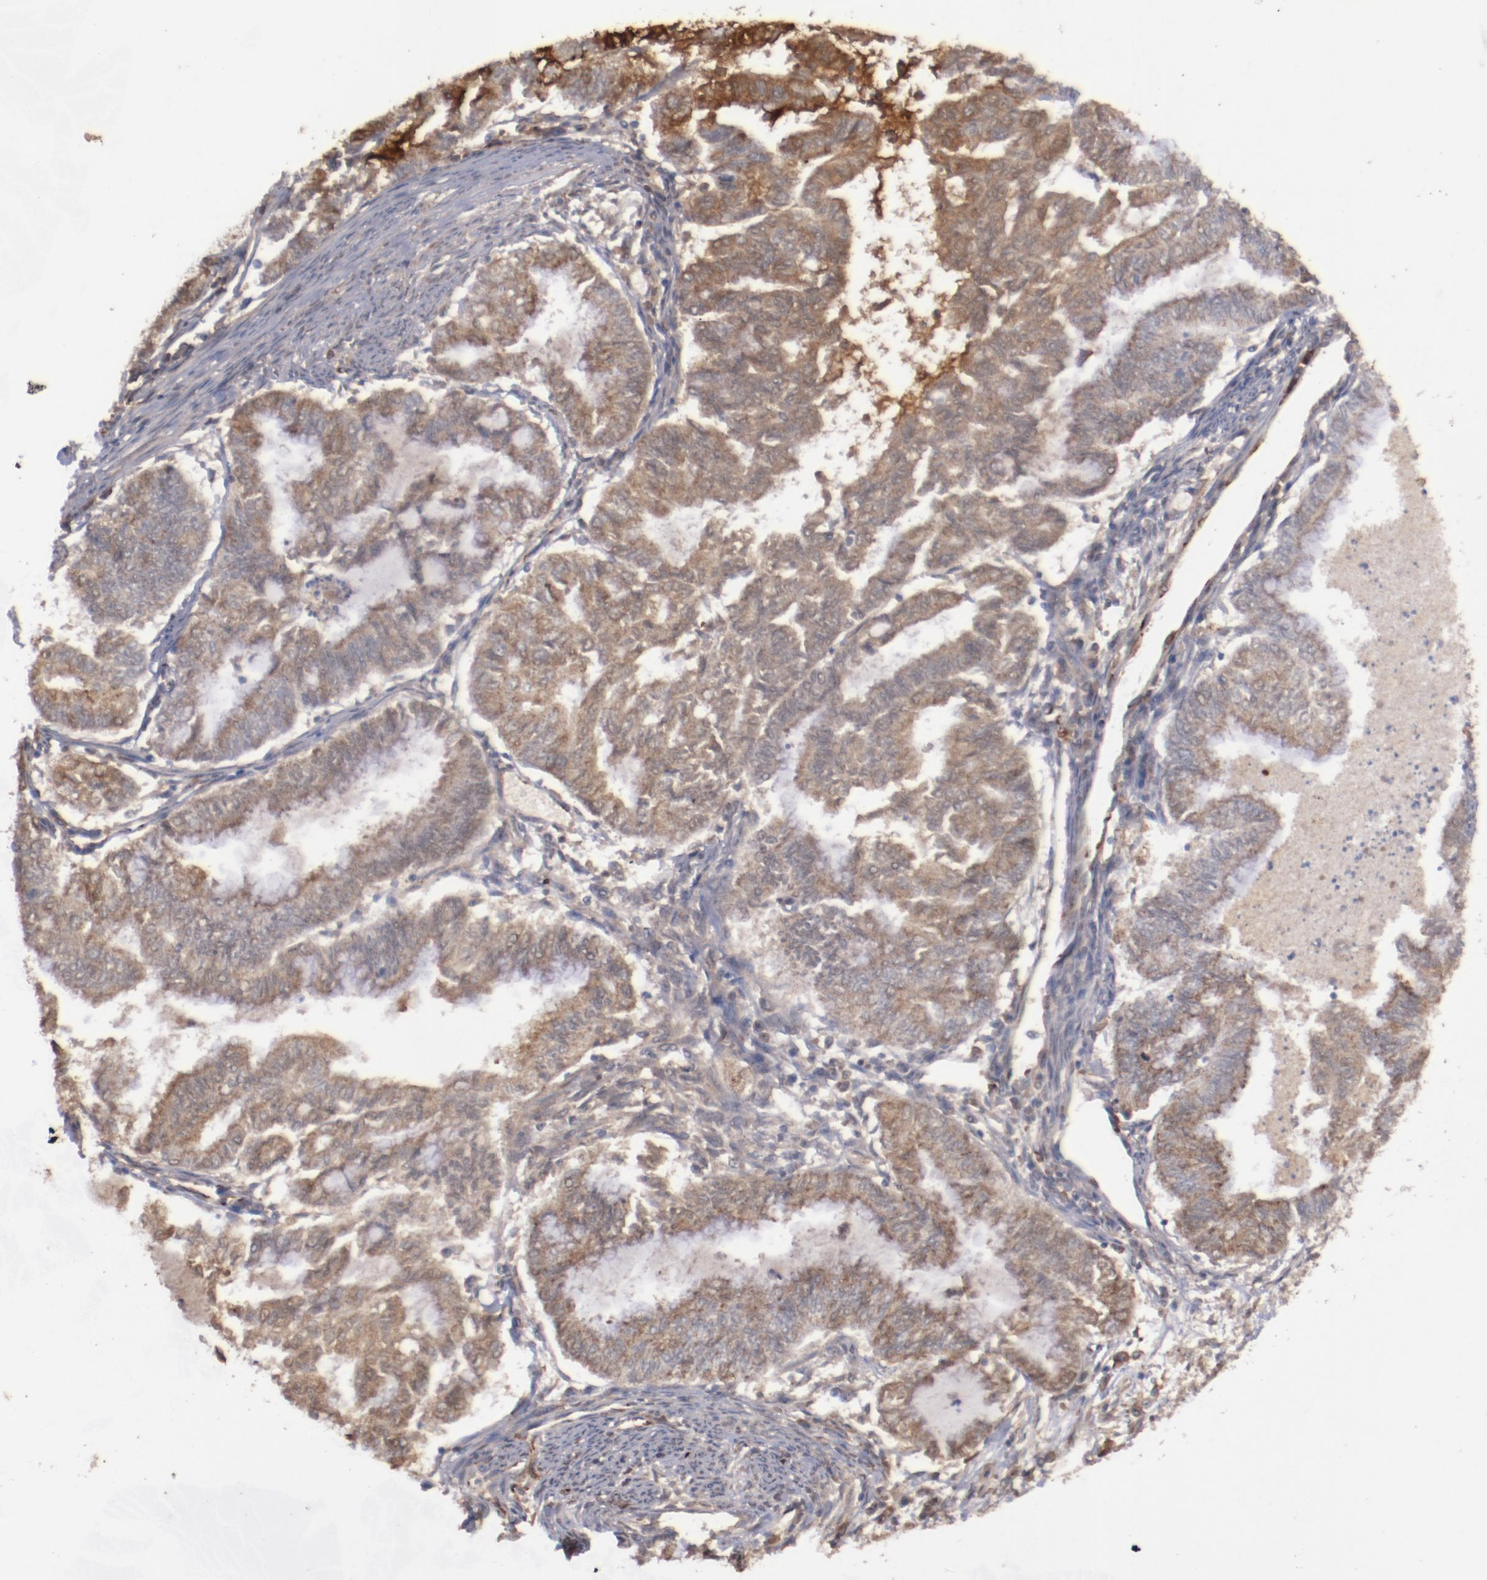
{"staining": {"intensity": "moderate", "quantity": ">75%", "location": "cytoplasmic/membranous"}, "tissue": "endometrial cancer", "cell_type": "Tumor cells", "image_type": "cancer", "snomed": [{"axis": "morphology", "description": "Adenocarcinoma, NOS"}, {"axis": "topography", "description": "Endometrium"}], "caption": "Protein staining reveals moderate cytoplasmic/membranous positivity in about >75% of tumor cells in endometrial cancer (adenocarcinoma). The protein is stained brown, and the nuclei are stained in blue (DAB (3,3'-diaminobenzidine) IHC with brightfield microscopy, high magnification).", "gene": "DIPK2B", "patient": {"sex": "female", "age": 79}}